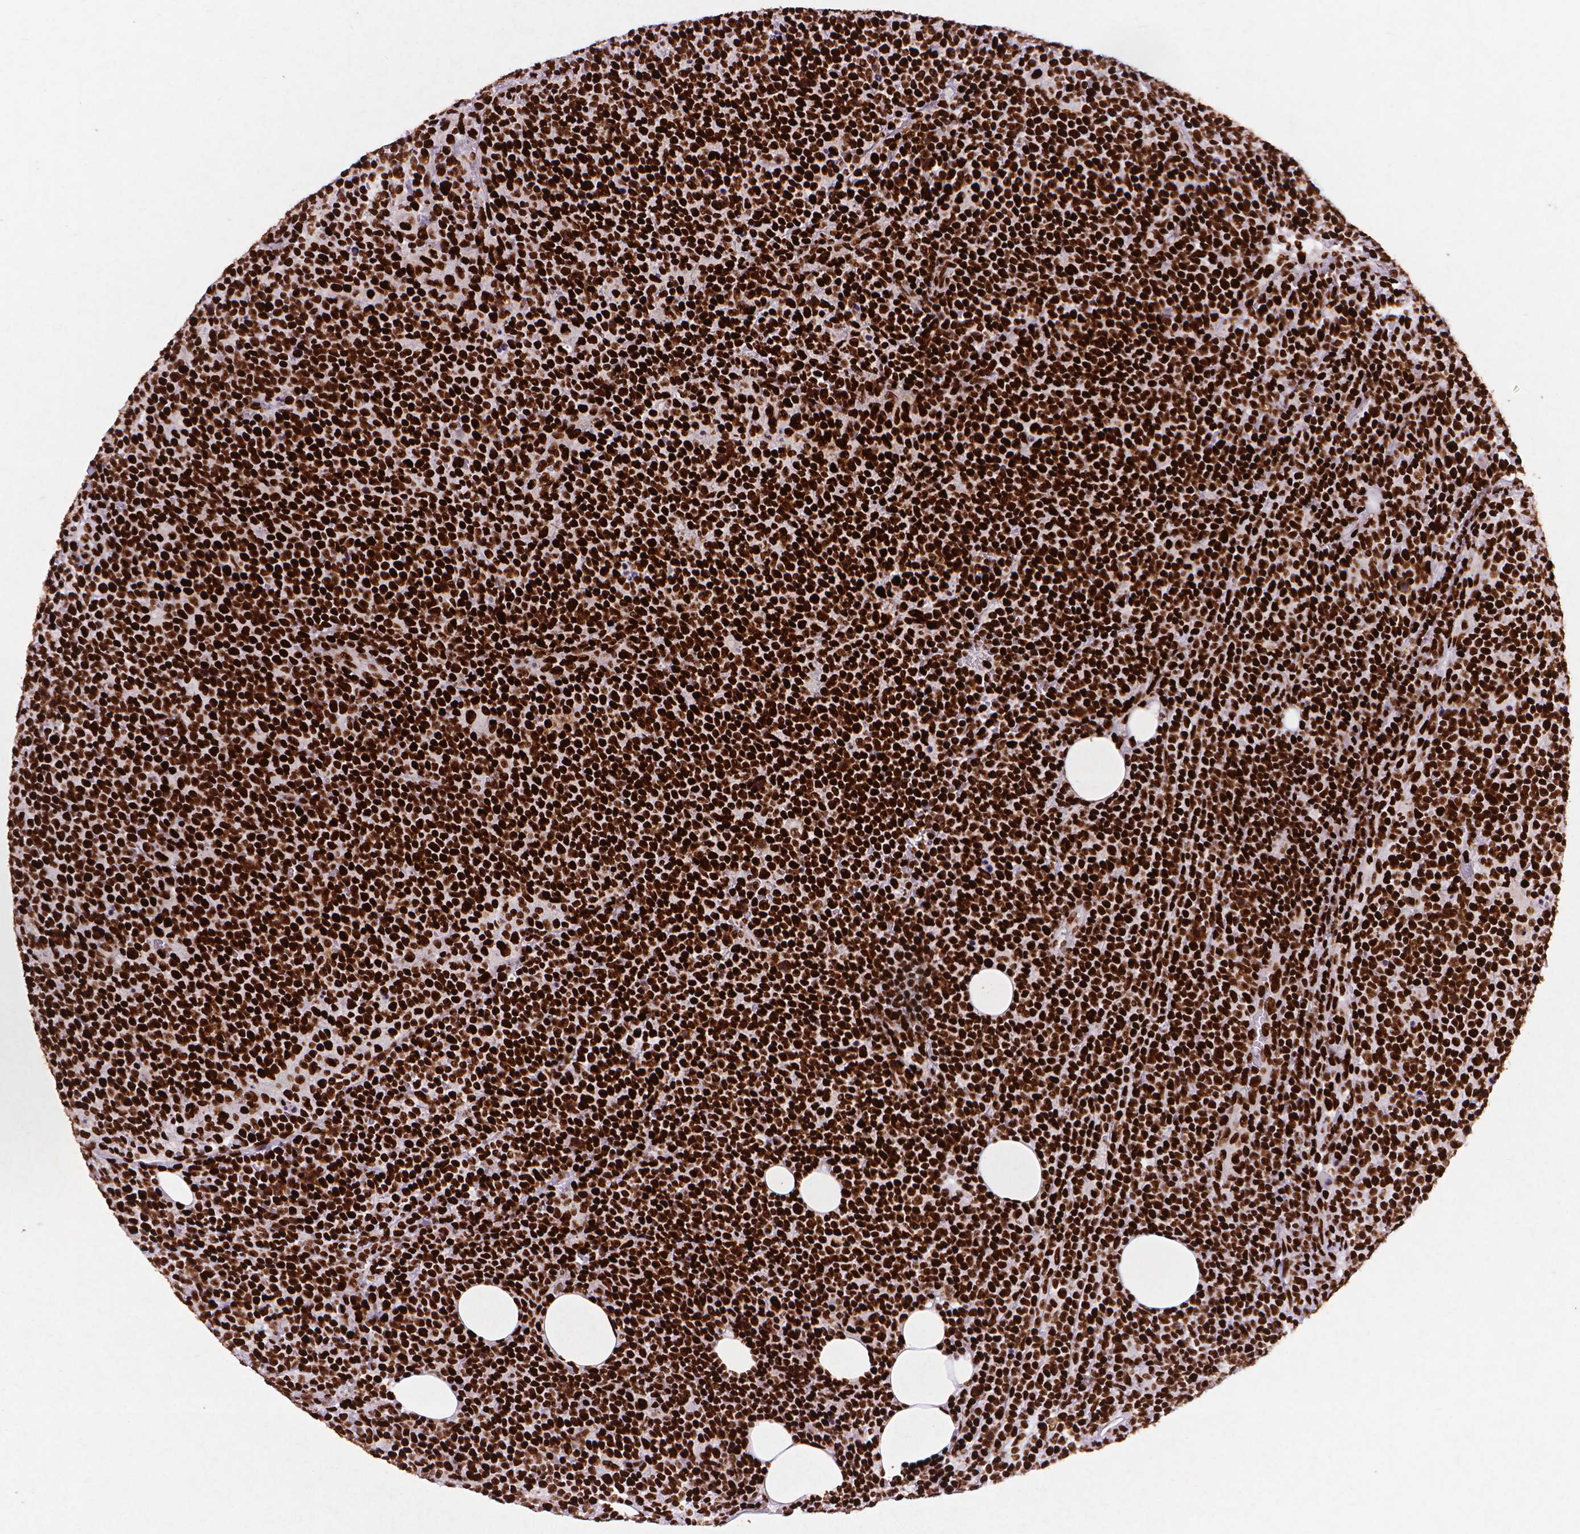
{"staining": {"intensity": "strong", "quantity": ">75%", "location": "nuclear"}, "tissue": "lymphoma", "cell_type": "Tumor cells", "image_type": "cancer", "snomed": [{"axis": "morphology", "description": "Malignant lymphoma, non-Hodgkin's type, High grade"}, {"axis": "topography", "description": "Lymph node"}], "caption": "Lymphoma stained with IHC reveals strong nuclear positivity in approximately >75% of tumor cells.", "gene": "CITED2", "patient": {"sex": "male", "age": 61}}